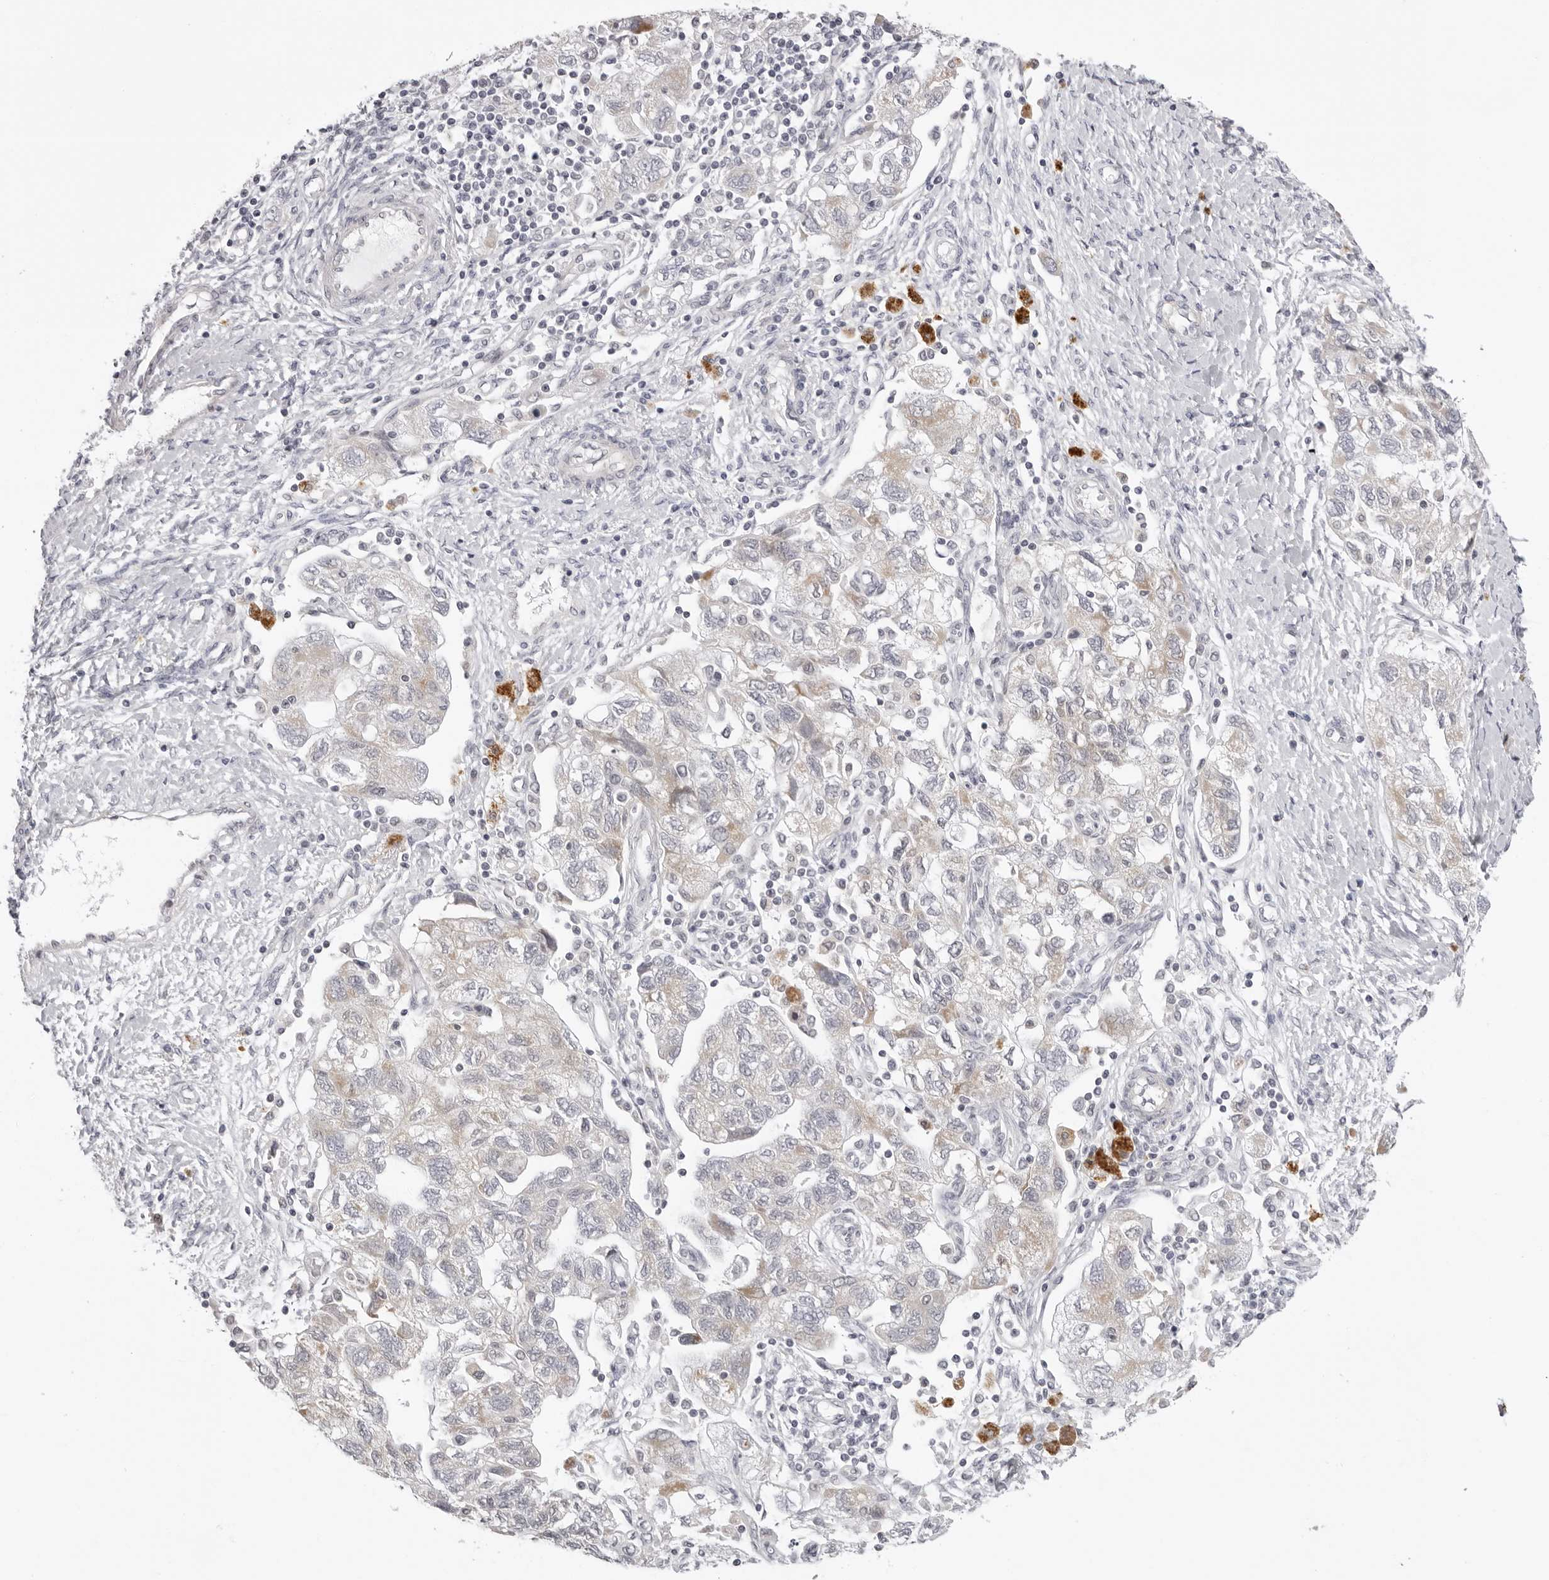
{"staining": {"intensity": "weak", "quantity": "<25%", "location": "cytoplasmic/membranous"}, "tissue": "ovarian cancer", "cell_type": "Tumor cells", "image_type": "cancer", "snomed": [{"axis": "morphology", "description": "Carcinoma, NOS"}, {"axis": "morphology", "description": "Cystadenocarcinoma, serous, NOS"}, {"axis": "topography", "description": "Ovary"}], "caption": "Immunohistochemistry (IHC) photomicrograph of serous cystadenocarcinoma (ovarian) stained for a protein (brown), which shows no staining in tumor cells.", "gene": "SUGCT", "patient": {"sex": "female", "age": 69}}